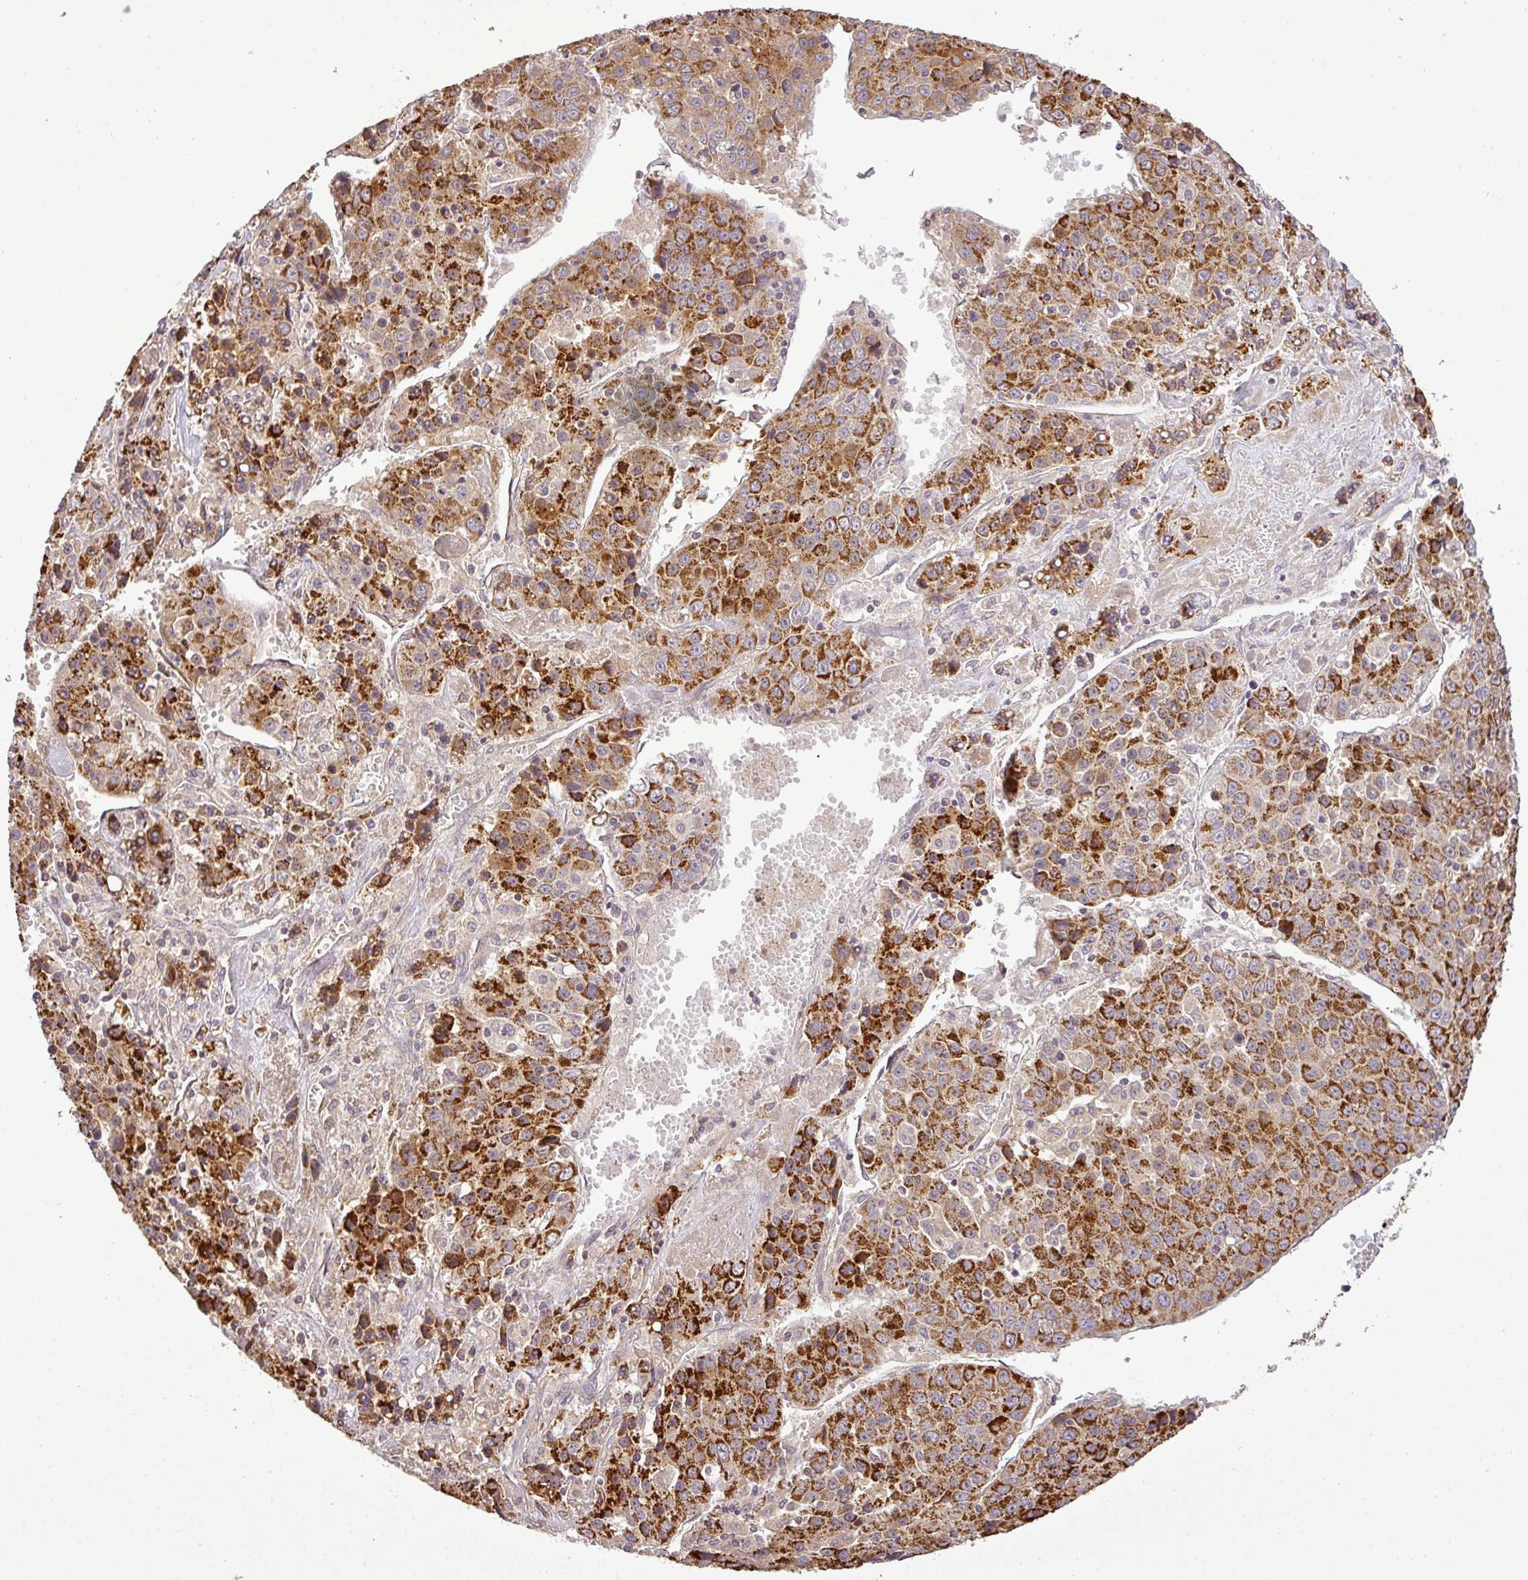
{"staining": {"intensity": "strong", "quantity": ">75%", "location": "cytoplasmic/membranous"}, "tissue": "liver cancer", "cell_type": "Tumor cells", "image_type": "cancer", "snomed": [{"axis": "morphology", "description": "Carcinoma, Hepatocellular, NOS"}, {"axis": "topography", "description": "Liver"}], "caption": "A micrograph of human liver cancer (hepatocellular carcinoma) stained for a protein displays strong cytoplasmic/membranous brown staining in tumor cells. Nuclei are stained in blue.", "gene": "FAIM", "patient": {"sex": "female", "age": 53}}